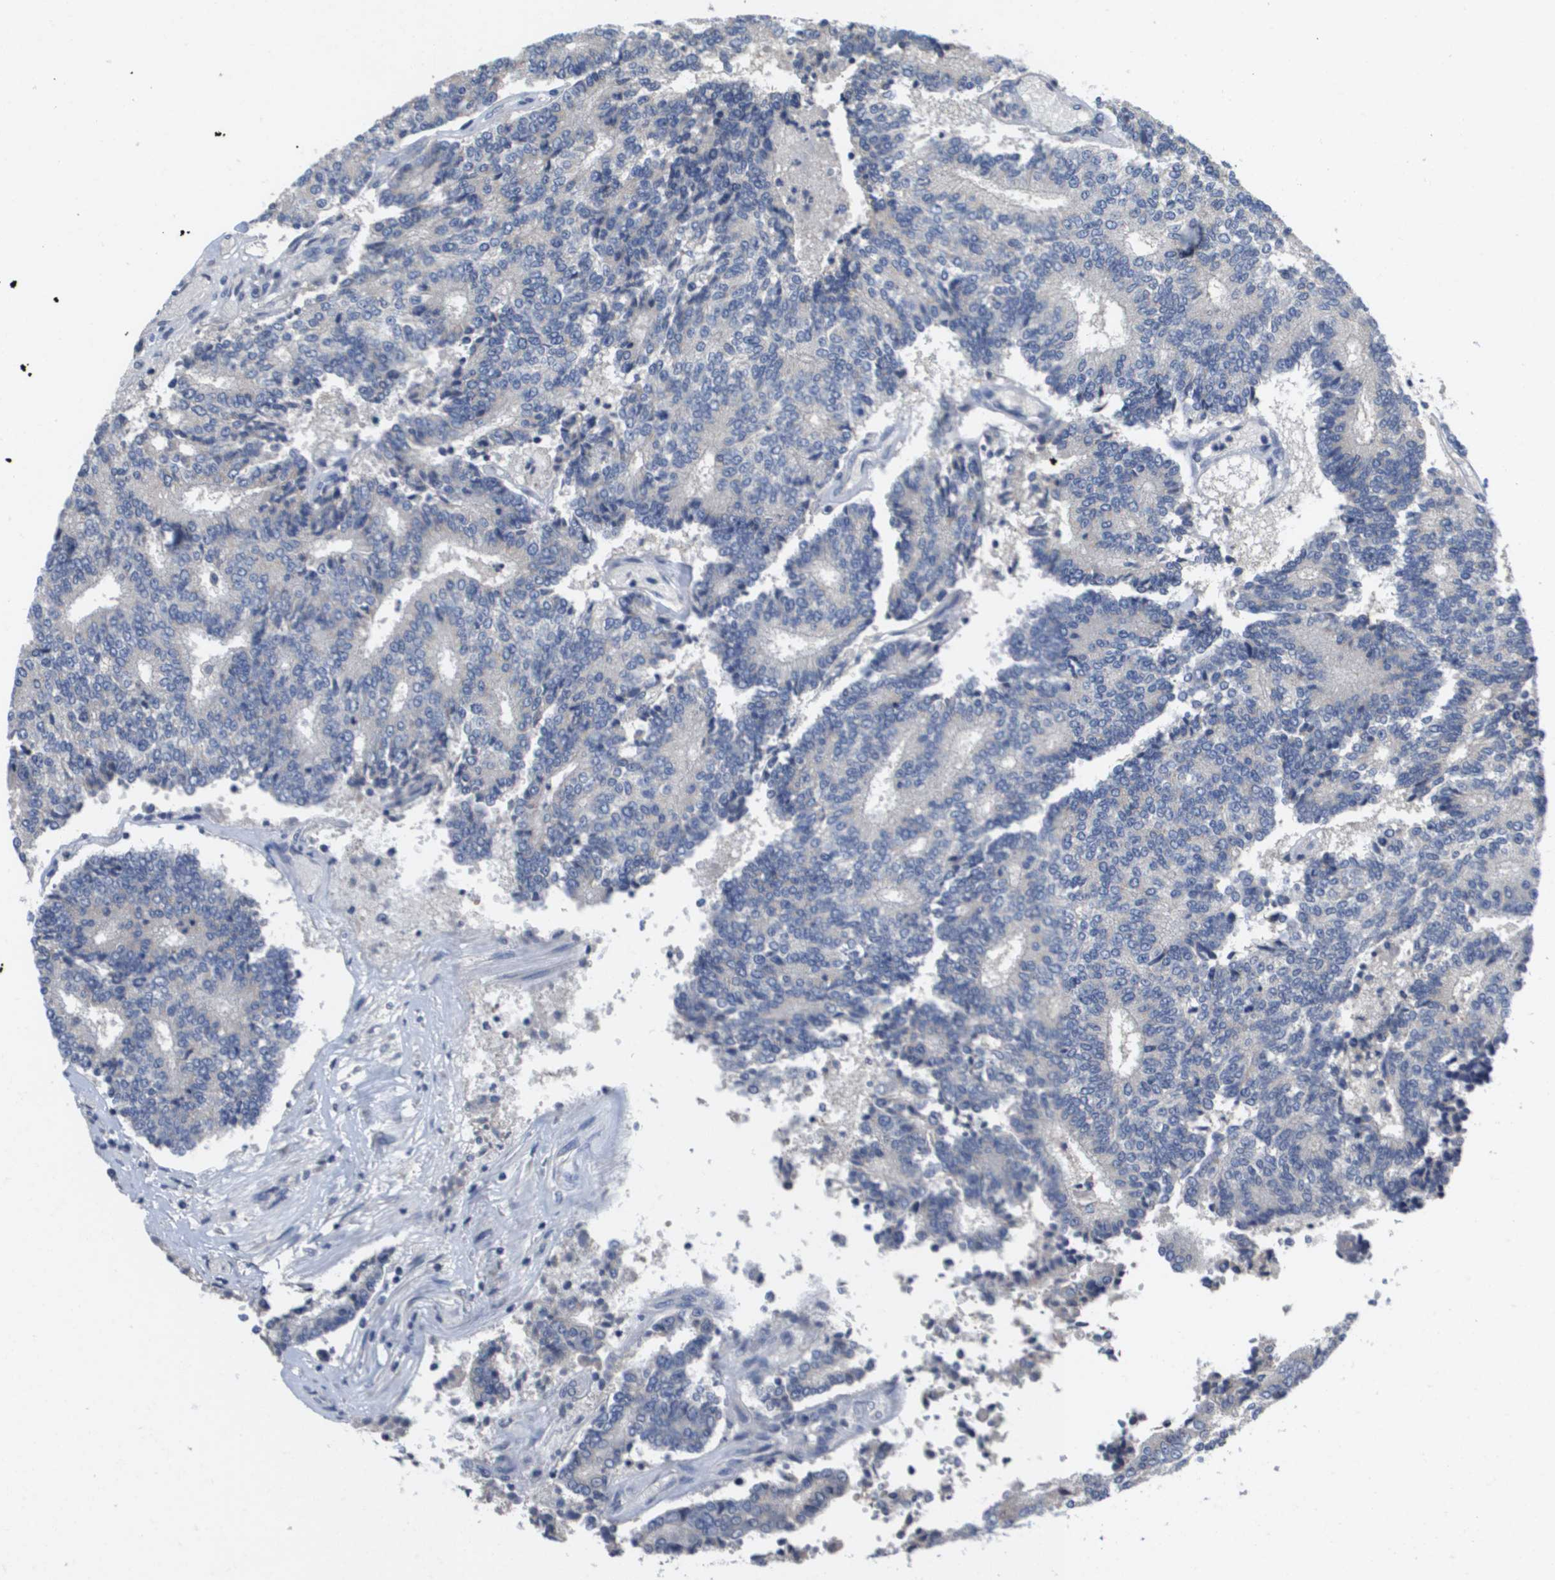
{"staining": {"intensity": "negative", "quantity": "none", "location": "none"}, "tissue": "prostate cancer", "cell_type": "Tumor cells", "image_type": "cancer", "snomed": [{"axis": "morphology", "description": "Normal tissue, NOS"}, {"axis": "morphology", "description": "Adenocarcinoma, High grade"}, {"axis": "topography", "description": "Prostate"}, {"axis": "topography", "description": "Seminal veicle"}], "caption": "The micrograph exhibits no staining of tumor cells in prostate cancer (high-grade adenocarcinoma). (DAB IHC visualized using brightfield microscopy, high magnification).", "gene": "CAPN11", "patient": {"sex": "male", "age": 55}}